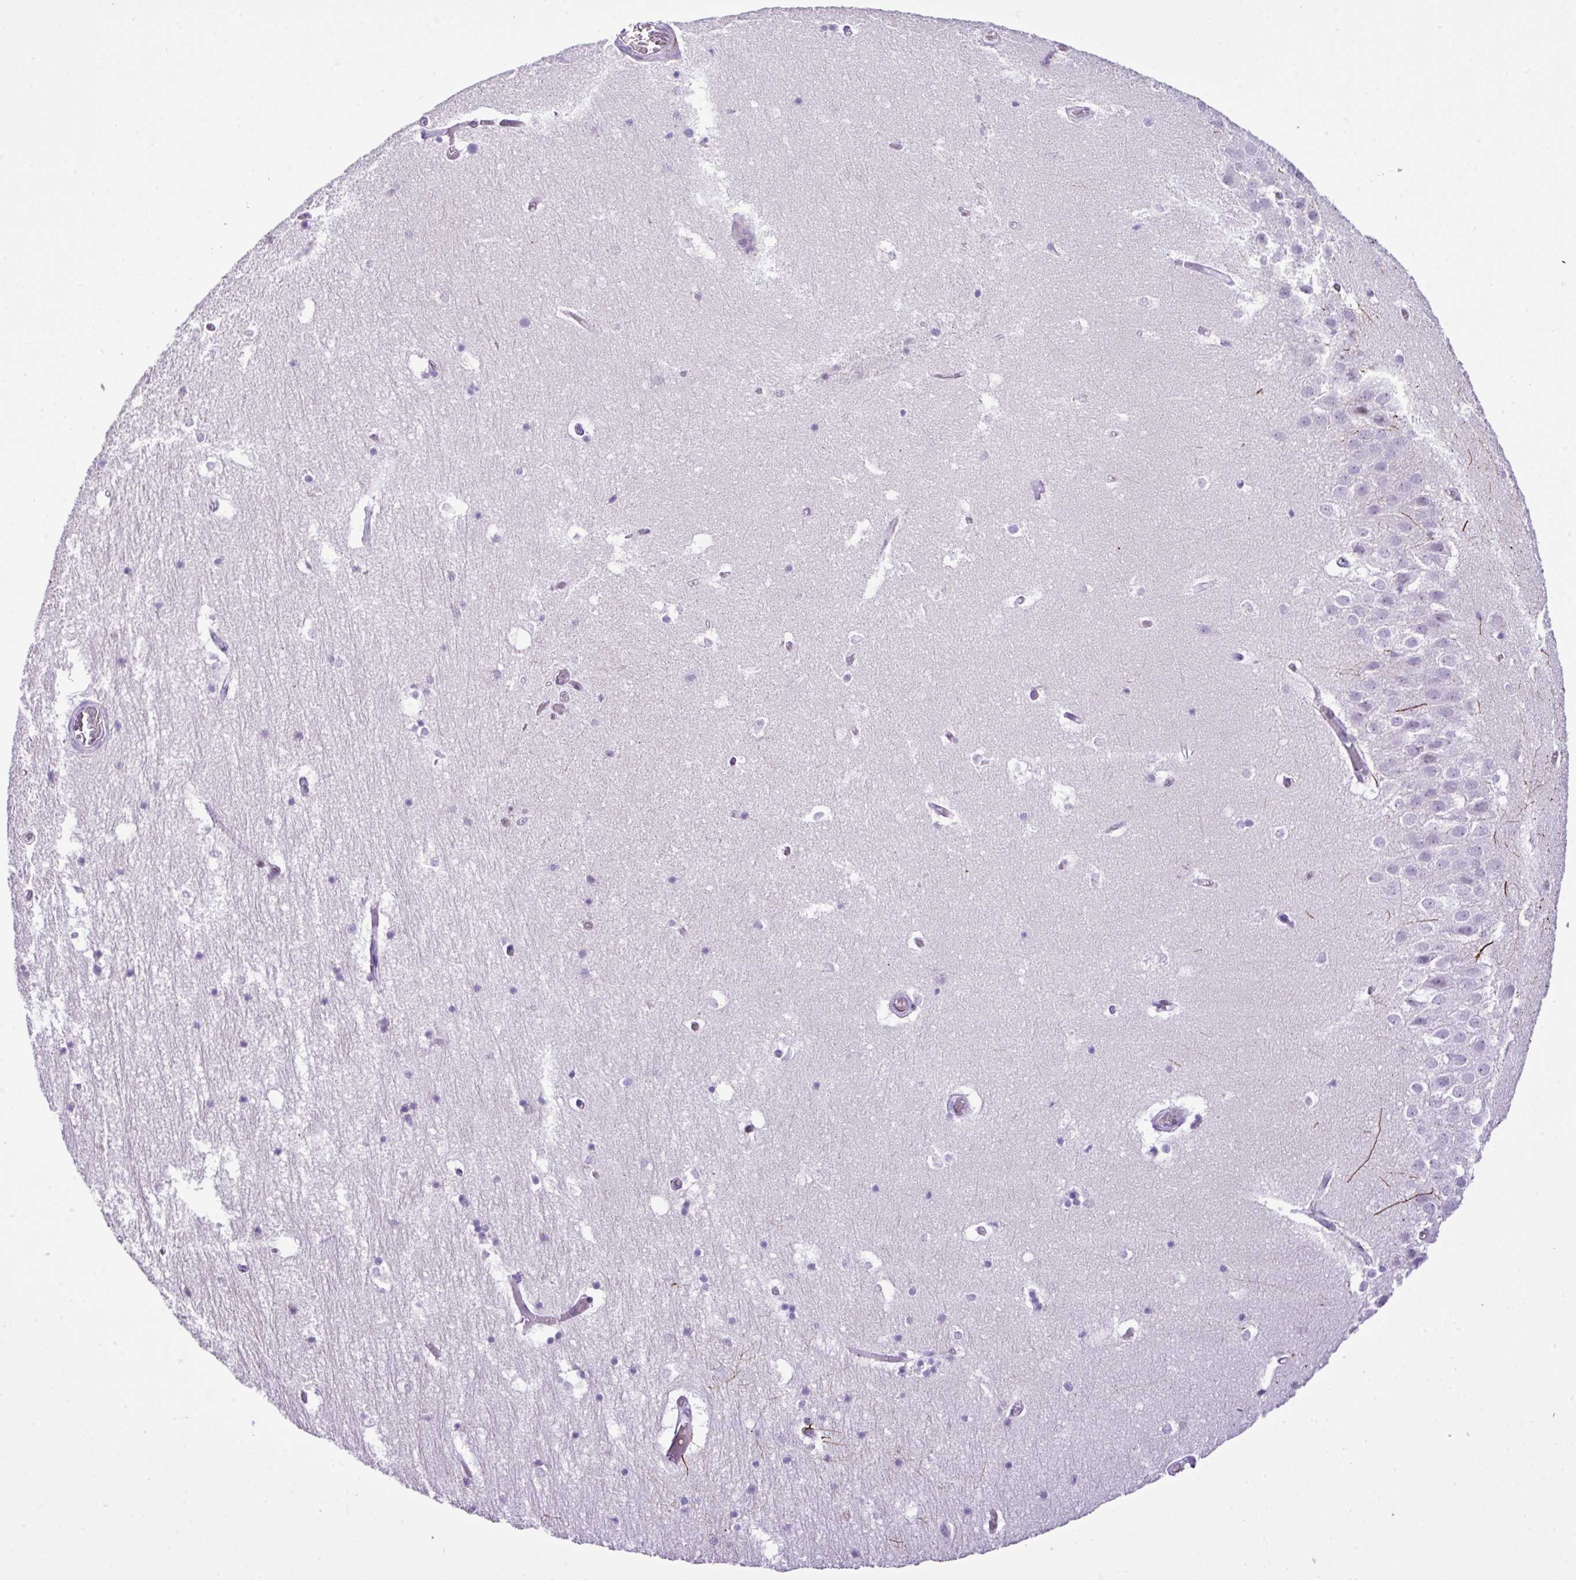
{"staining": {"intensity": "negative", "quantity": "none", "location": "none"}, "tissue": "hippocampus", "cell_type": "Glial cells", "image_type": "normal", "snomed": [{"axis": "morphology", "description": "Normal tissue, NOS"}, {"axis": "topography", "description": "Hippocampus"}], "caption": "Histopathology image shows no protein positivity in glial cells of normal hippocampus.", "gene": "RCAN2", "patient": {"sex": "female", "age": 52}}